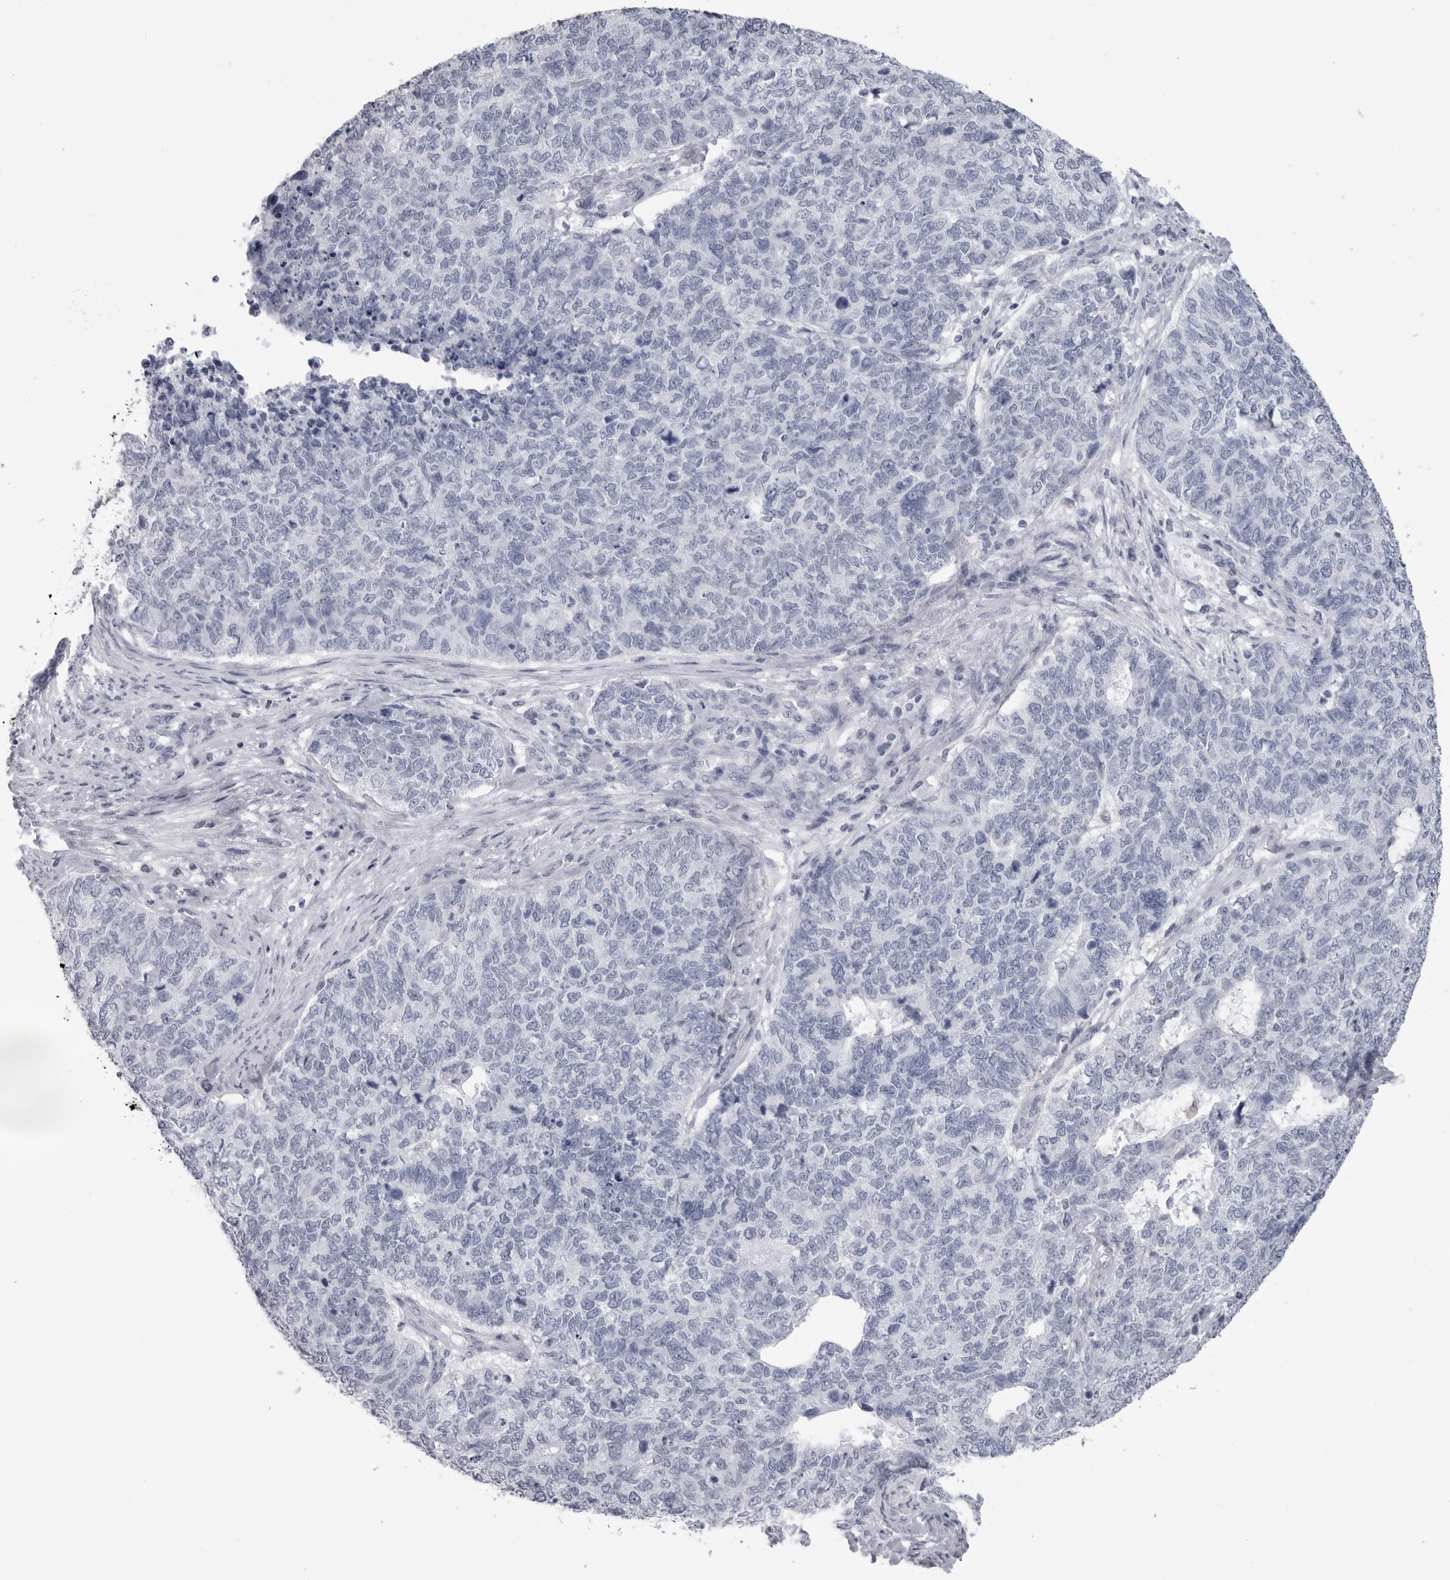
{"staining": {"intensity": "negative", "quantity": "none", "location": "none"}, "tissue": "cervical cancer", "cell_type": "Tumor cells", "image_type": "cancer", "snomed": [{"axis": "morphology", "description": "Squamous cell carcinoma, NOS"}, {"axis": "topography", "description": "Cervix"}], "caption": "Immunohistochemistry (IHC) histopathology image of neoplastic tissue: cervical cancer (squamous cell carcinoma) stained with DAB displays no significant protein staining in tumor cells. The staining is performed using DAB (3,3'-diaminobenzidine) brown chromogen with nuclei counter-stained in using hematoxylin.", "gene": "PNPO", "patient": {"sex": "female", "age": 63}}